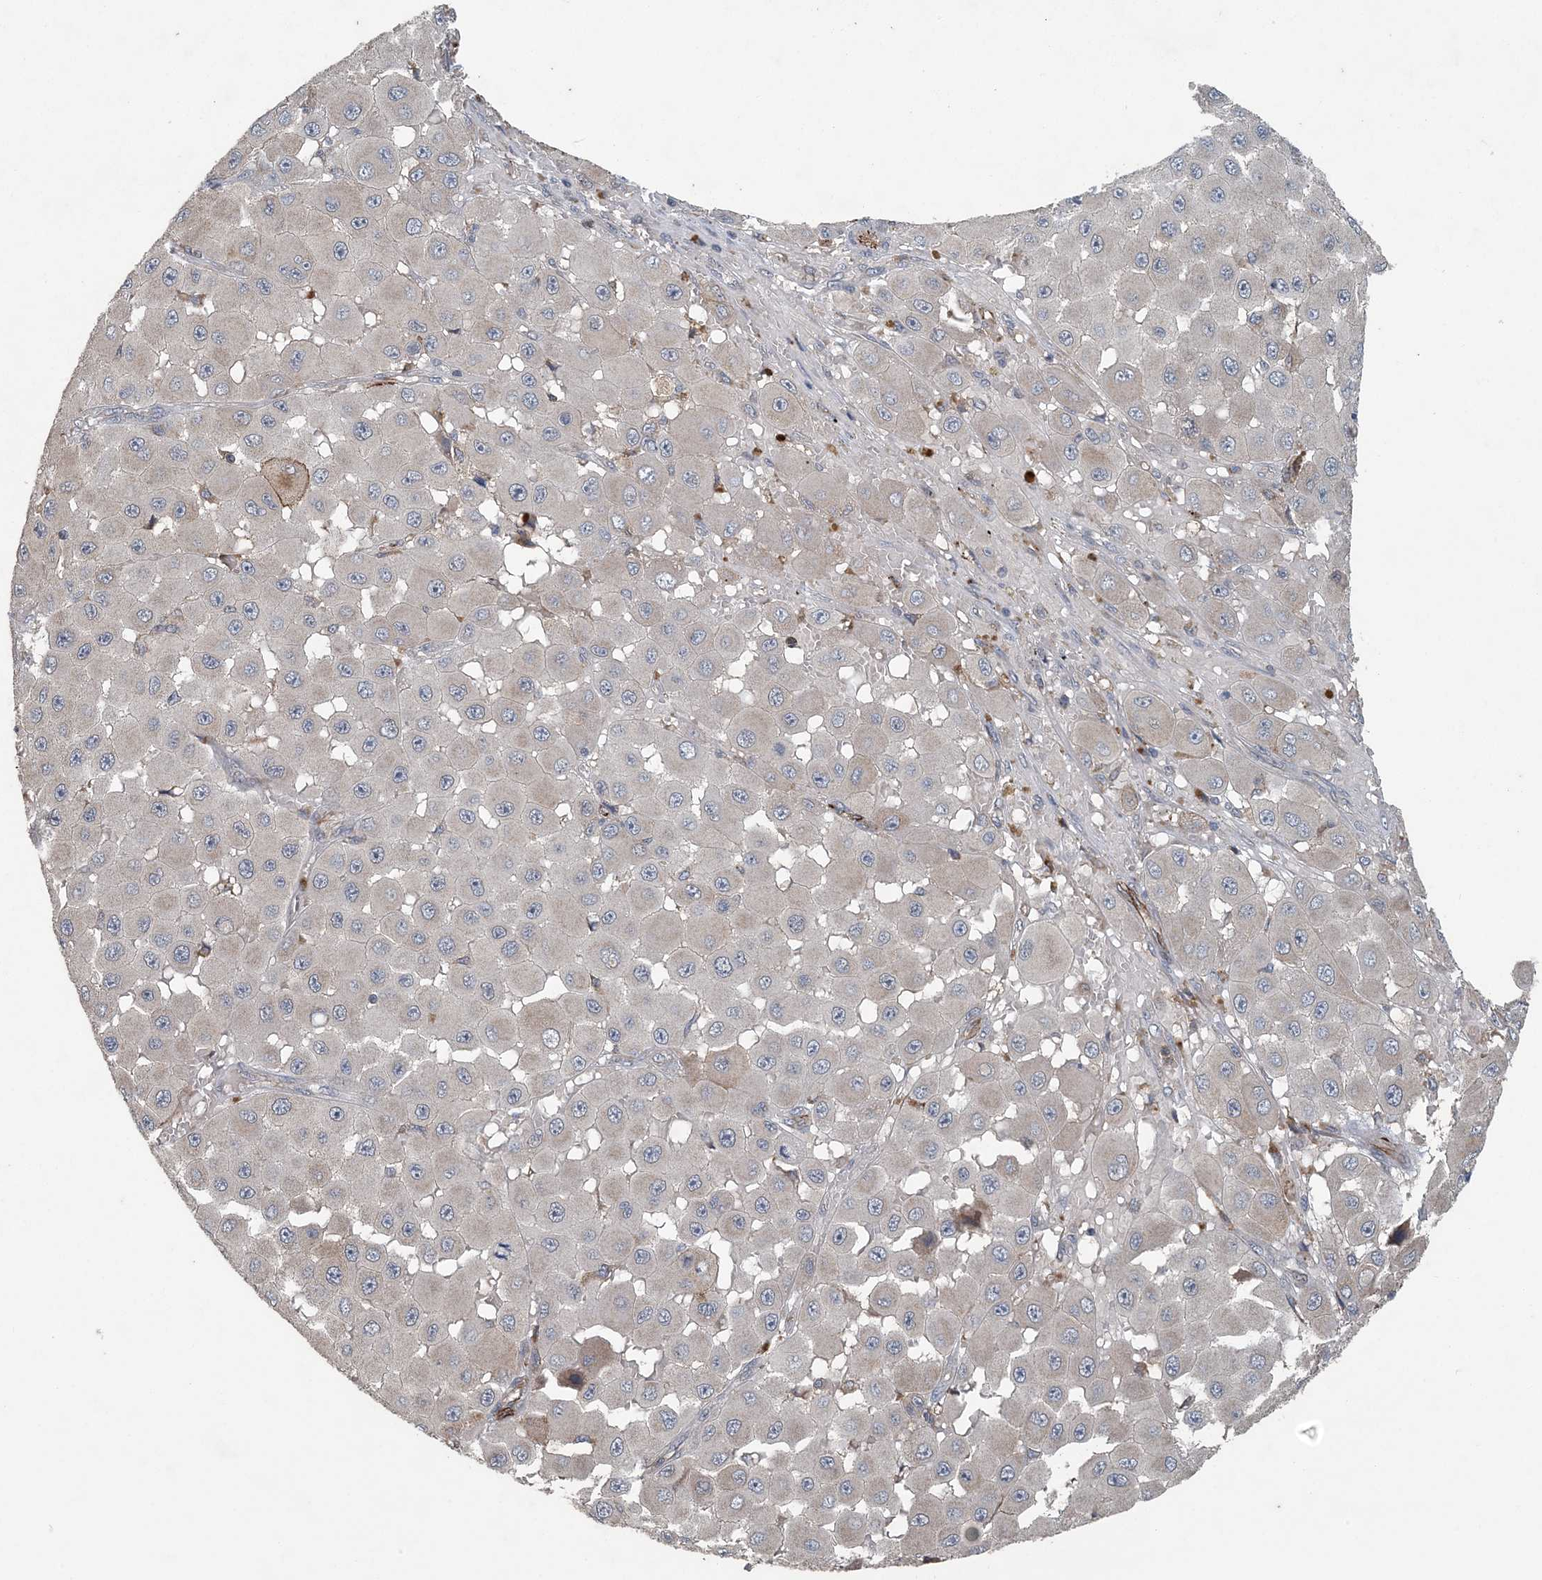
{"staining": {"intensity": "weak", "quantity": "<25%", "location": "cytoplasmic/membranous"}, "tissue": "melanoma", "cell_type": "Tumor cells", "image_type": "cancer", "snomed": [{"axis": "morphology", "description": "Malignant melanoma, NOS"}, {"axis": "topography", "description": "Skin"}], "caption": "An image of human melanoma is negative for staining in tumor cells.", "gene": "MYO9B", "patient": {"sex": "female", "age": 81}}